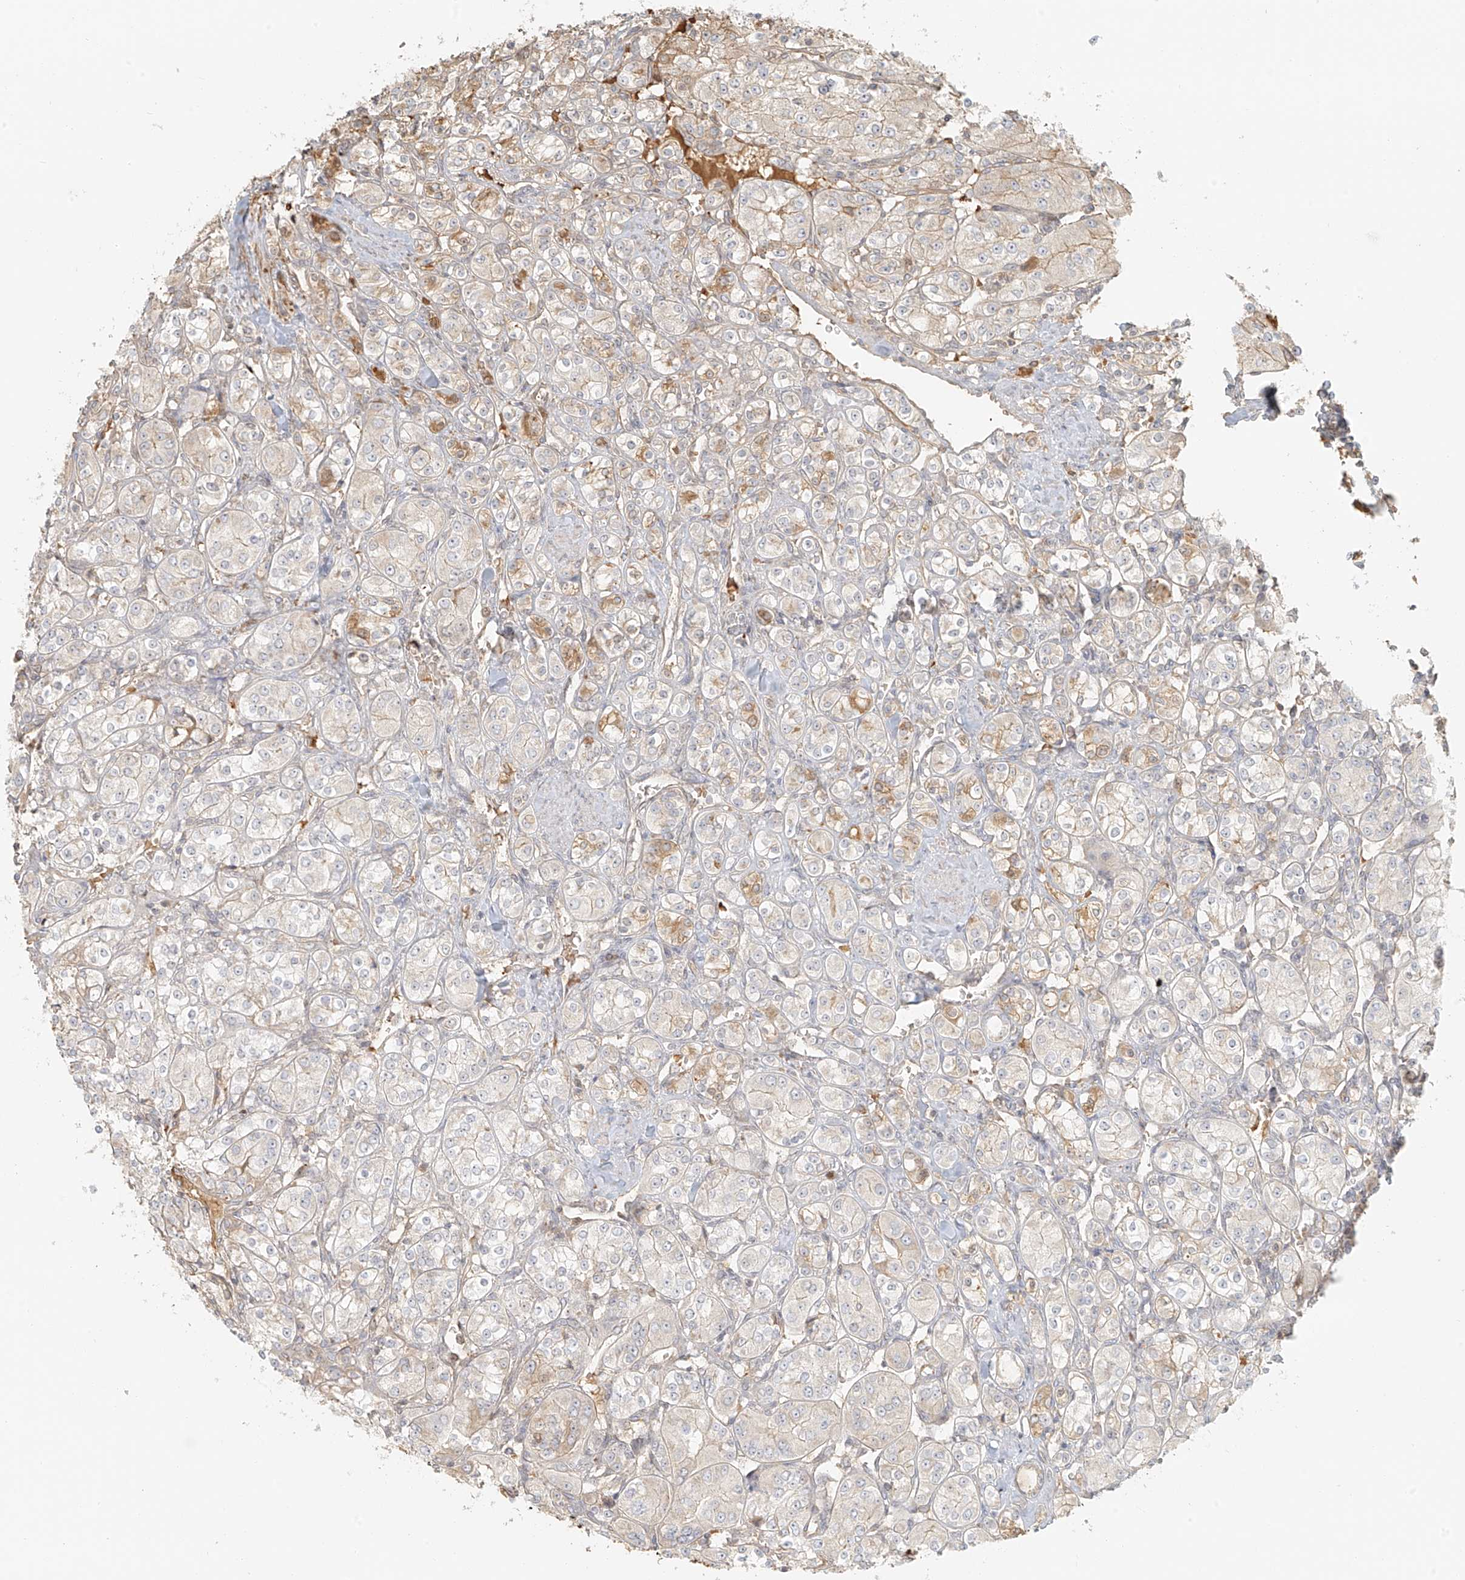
{"staining": {"intensity": "weak", "quantity": "<25%", "location": "cytoplasmic/membranous"}, "tissue": "renal cancer", "cell_type": "Tumor cells", "image_type": "cancer", "snomed": [{"axis": "morphology", "description": "Adenocarcinoma, NOS"}, {"axis": "topography", "description": "Kidney"}], "caption": "High magnification brightfield microscopy of renal cancer (adenocarcinoma) stained with DAB (brown) and counterstained with hematoxylin (blue): tumor cells show no significant staining. (Brightfield microscopy of DAB IHC at high magnification).", "gene": "UPK1B", "patient": {"sex": "male", "age": 77}}